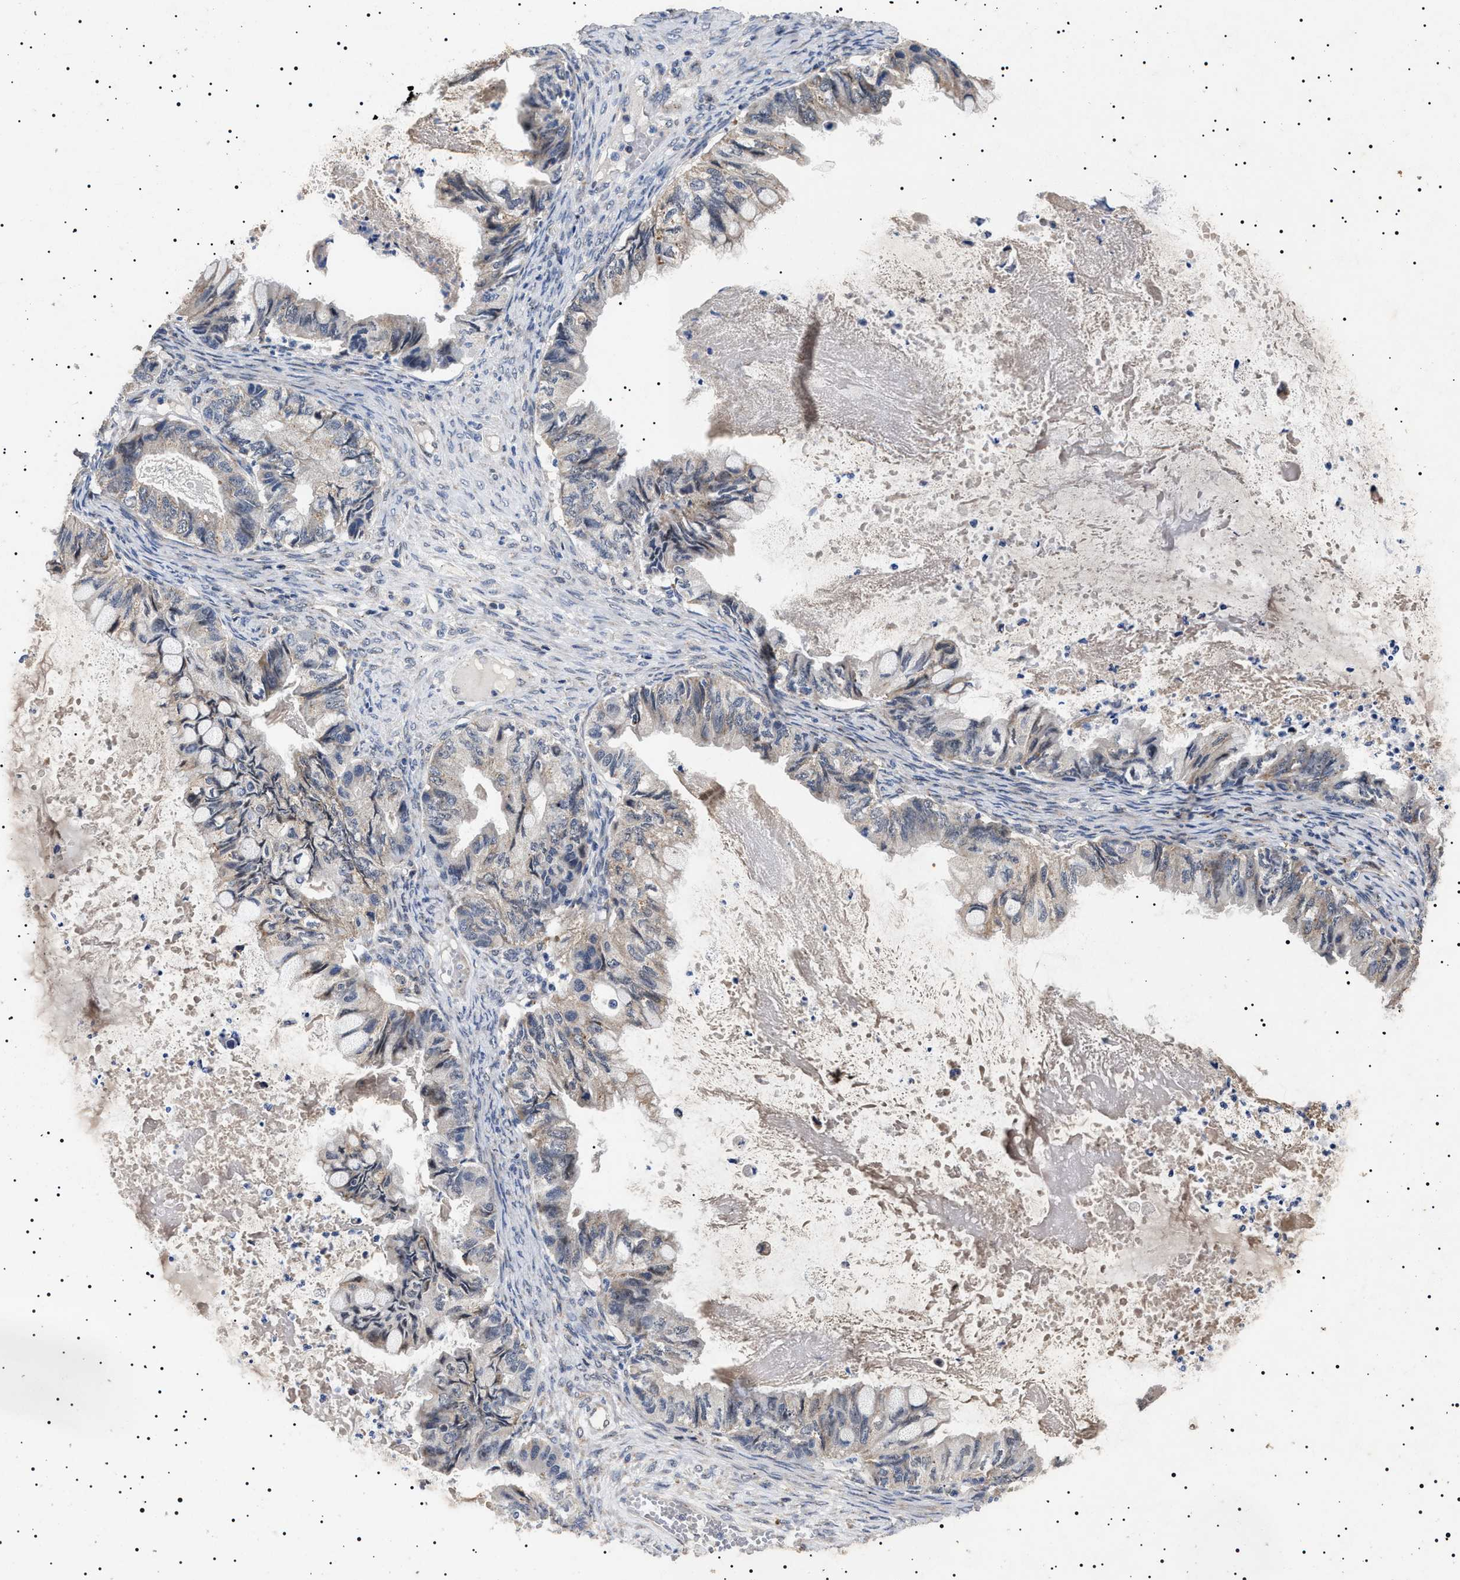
{"staining": {"intensity": "negative", "quantity": "none", "location": "none"}, "tissue": "ovarian cancer", "cell_type": "Tumor cells", "image_type": "cancer", "snomed": [{"axis": "morphology", "description": "Cystadenocarcinoma, mucinous, NOS"}, {"axis": "topography", "description": "Ovary"}], "caption": "Tumor cells show no significant protein expression in ovarian cancer. (Stains: DAB (3,3'-diaminobenzidine) immunohistochemistry with hematoxylin counter stain, Microscopy: brightfield microscopy at high magnification).", "gene": "RAB34", "patient": {"sex": "female", "age": 80}}